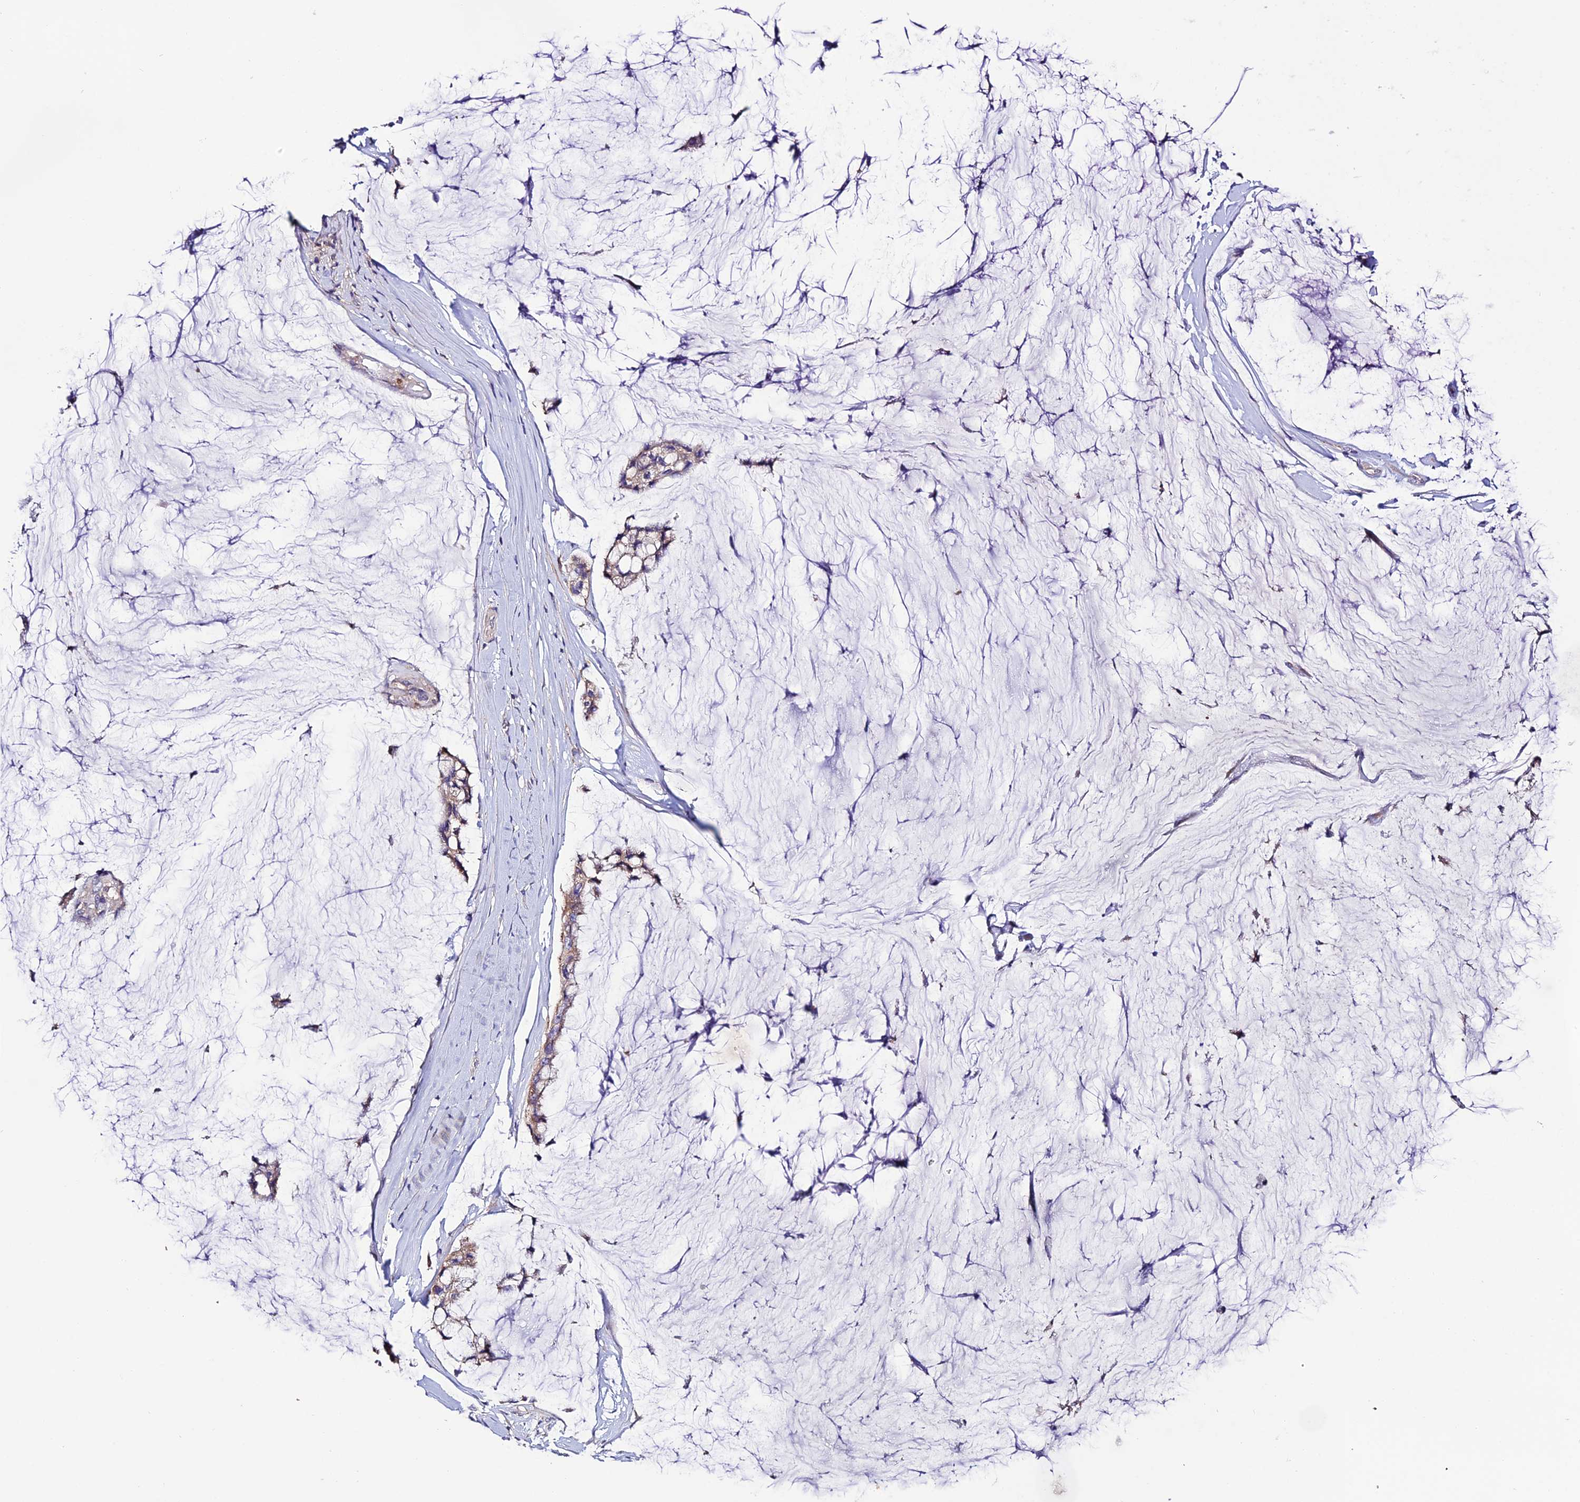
{"staining": {"intensity": "weak", "quantity": "25%-75%", "location": "cytoplasmic/membranous"}, "tissue": "ovarian cancer", "cell_type": "Tumor cells", "image_type": "cancer", "snomed": [{"axis": "morphology", "description": "Cystadenocarcinoma, mucinous, NOS"}, {"axis": "topography", "description": "Ovary"}], "caption": "Weak cytoplasmic/membranous protein staining is present in approximately 25%-75% of tumor cells in ovarian cancer (mucinous cystadenocarcinoma).", "gene": "BRME1", "patient": {"sex": "female", "age": 39}}